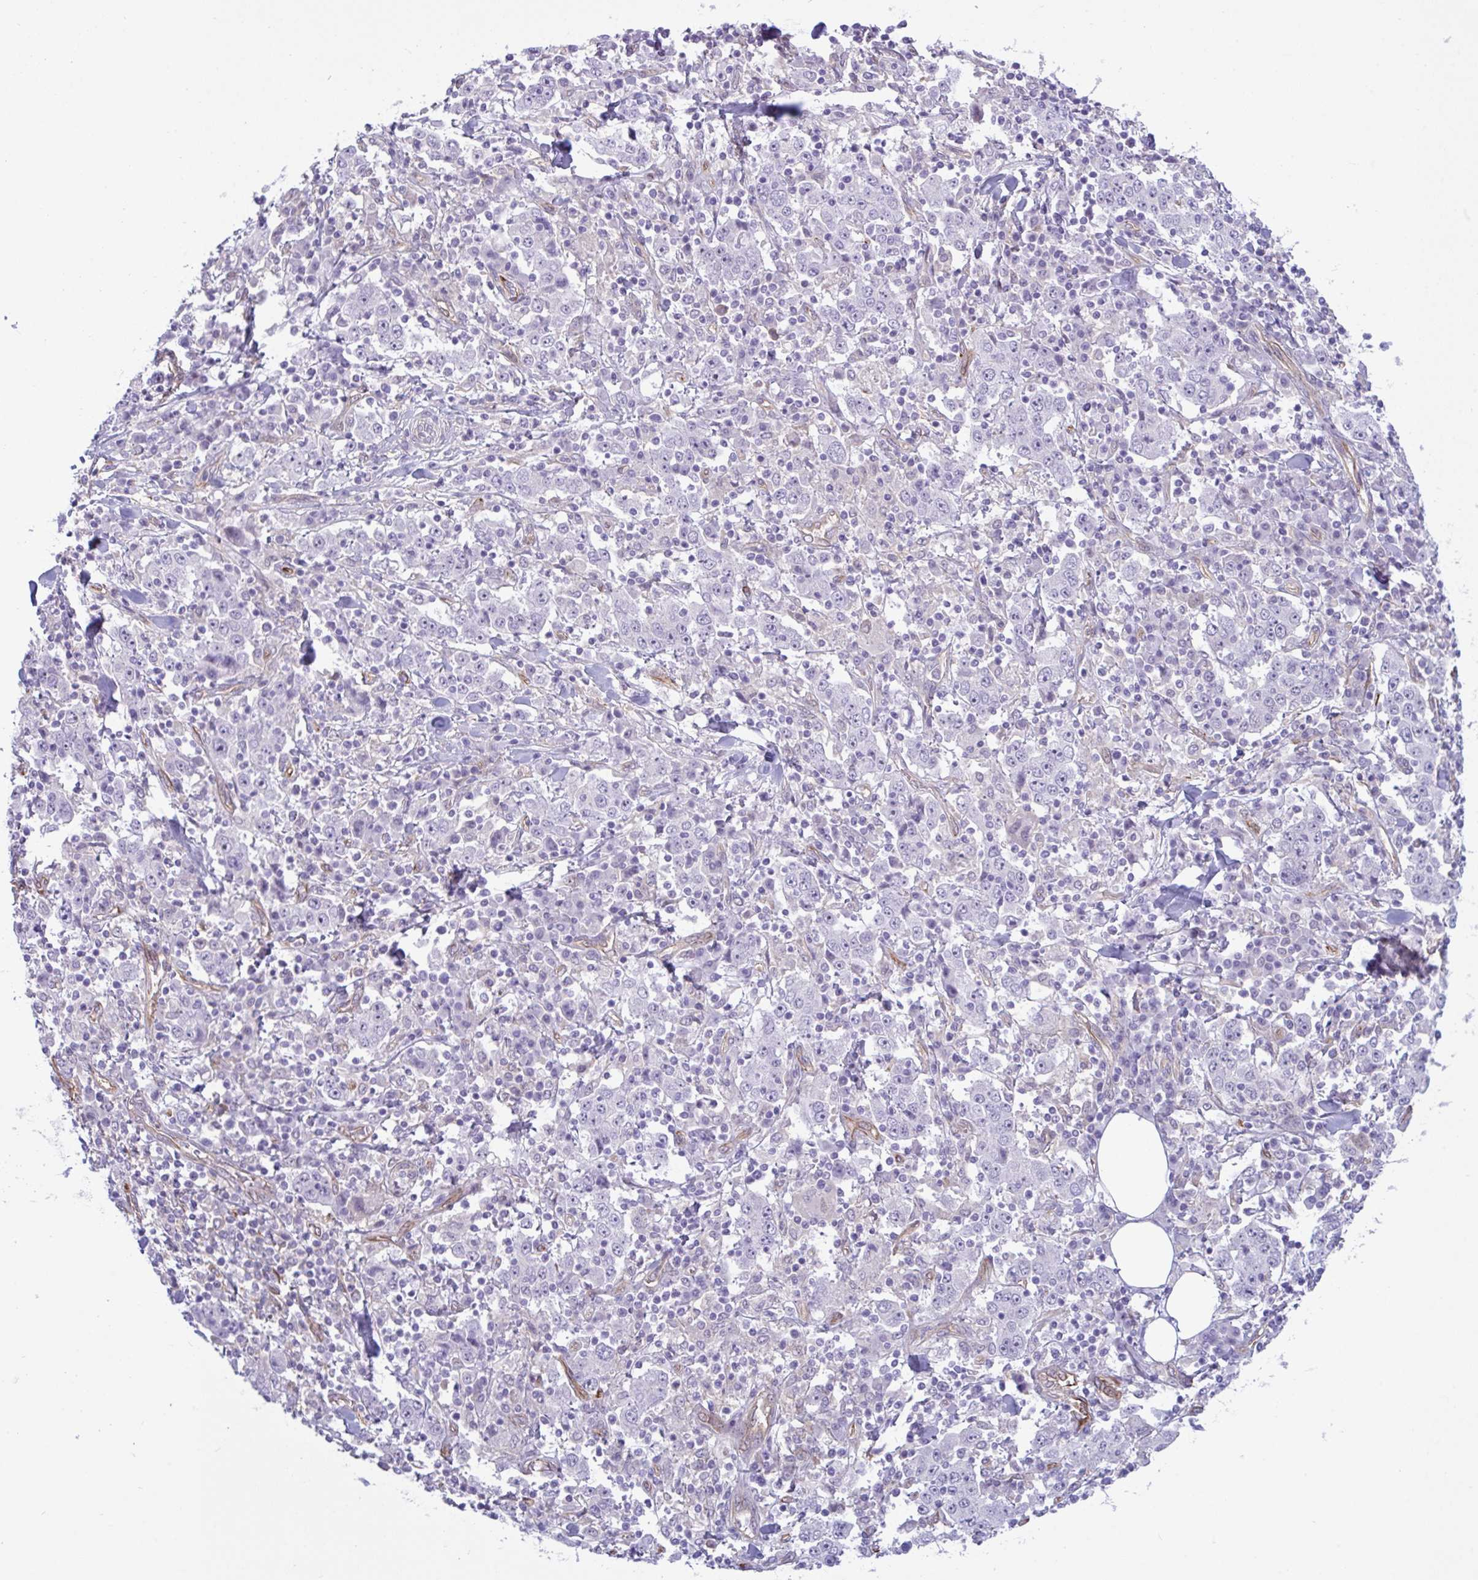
{"staining": {"intensity": "negative", "quantity": "none", "location": "none"}, "tissue": "stomach cancer", "cell_type": "Tumor cells", "image_type": "cancer", "snomed": [{"axis": "morphology", "description": "Normal tissue, NOS"}, {"axis": "morphology", "description": "Adenocarcinoma, NOS"}, {"axis": "topography", "description": "Stomach, upper"}, {"axis": "topography", "description": "Stomach"}], "caption": "There is no significant expression in tumor cells of adenocarcinoma (stomach).", "gene": "PRRT4", "patient": {"sex": "male", "age": 59}}